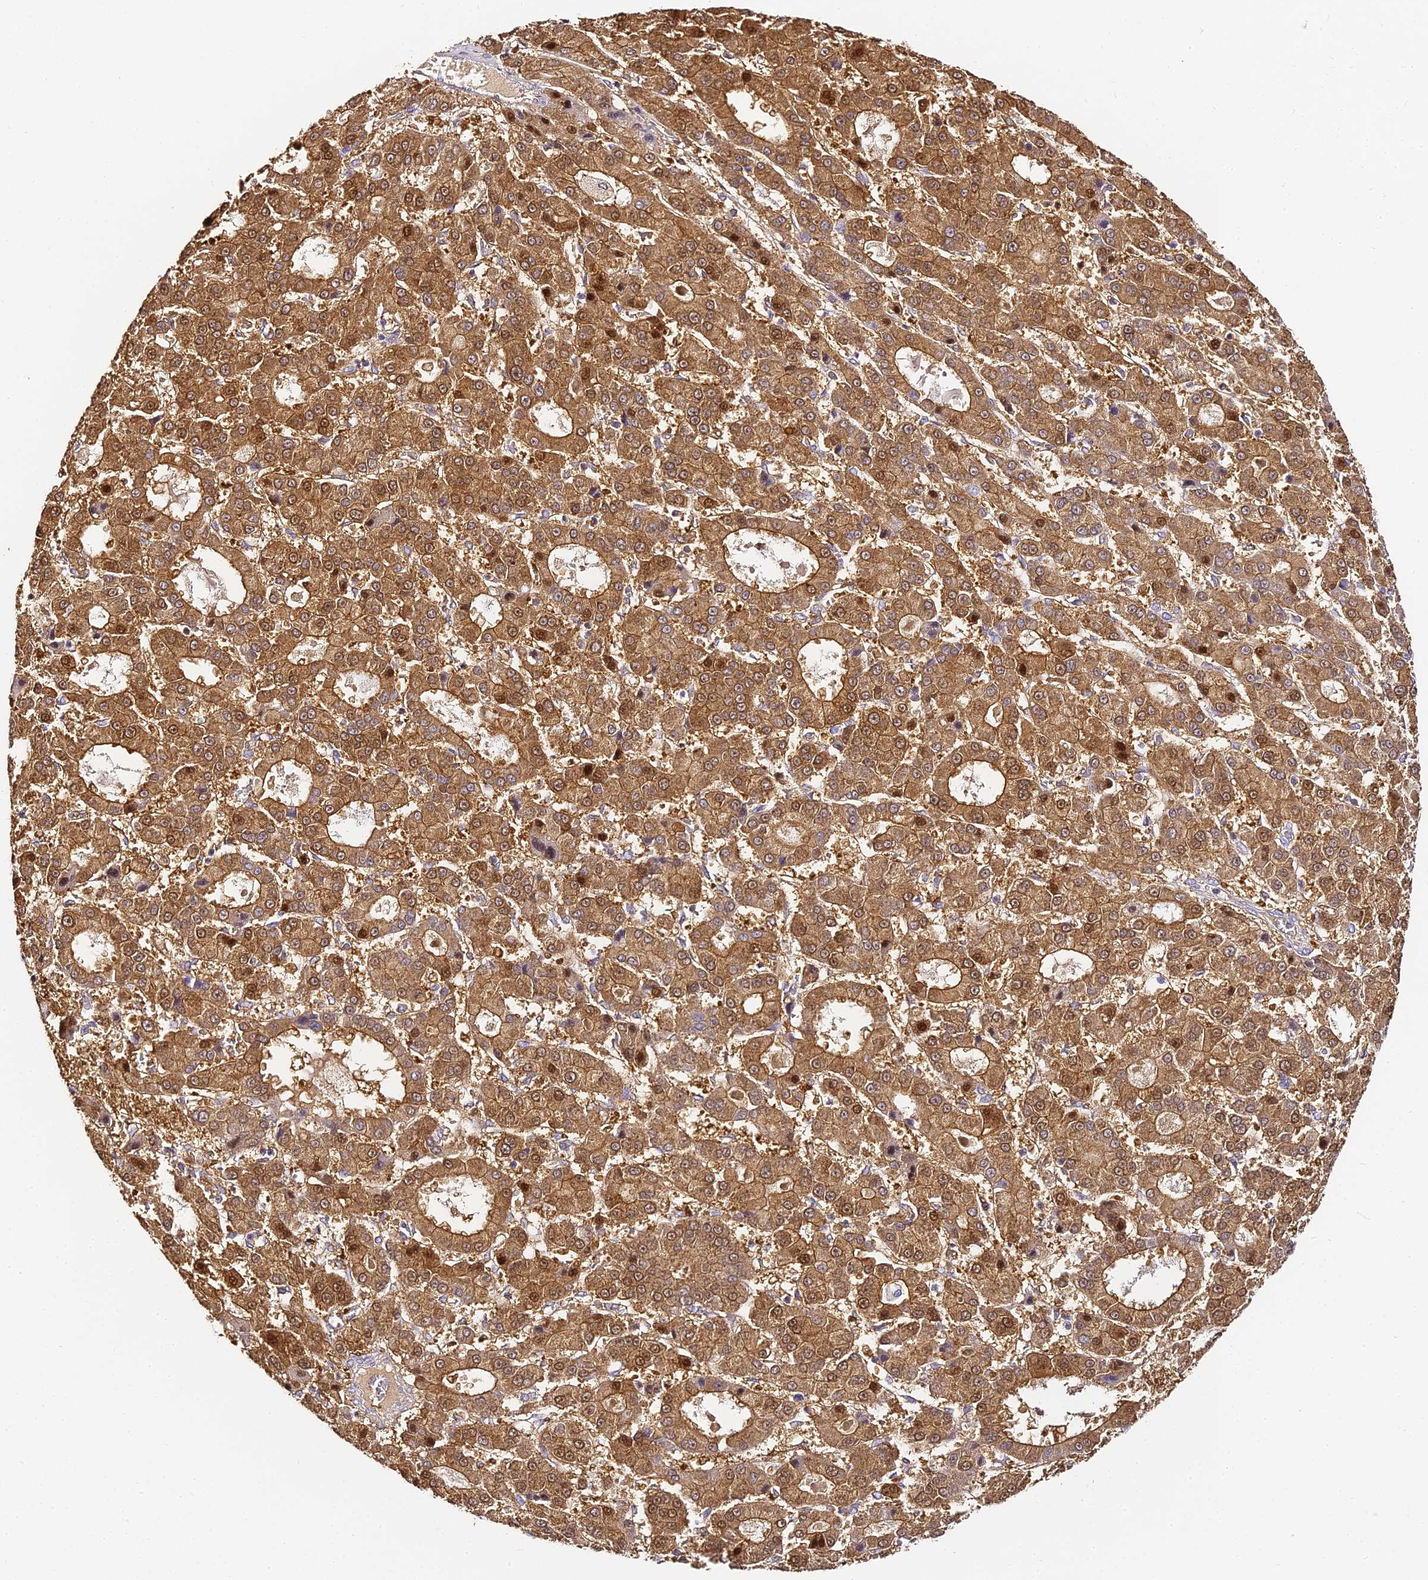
{"staining": {"intensity": "moderate", "quantity": ">75%", "location": "cytoplasmic/membranous,nuclear"}, "tissue": "liver cancer", "cell_type": "Tumor cells", "image_type": "cancer", "snomed": [{"axis": "morphology", "description": "Carcinoma, Hepatocellular, NOS"}, {"axis": "topography", "description": "Liver"}], "caption": "Human hepatocellular carcinoma (liver) stained with a protein marker exhibits moderate staining in tumor cells.", "gene": "ABHD14A-ACY1", "patient": {"sex": "male", "age": 70}}